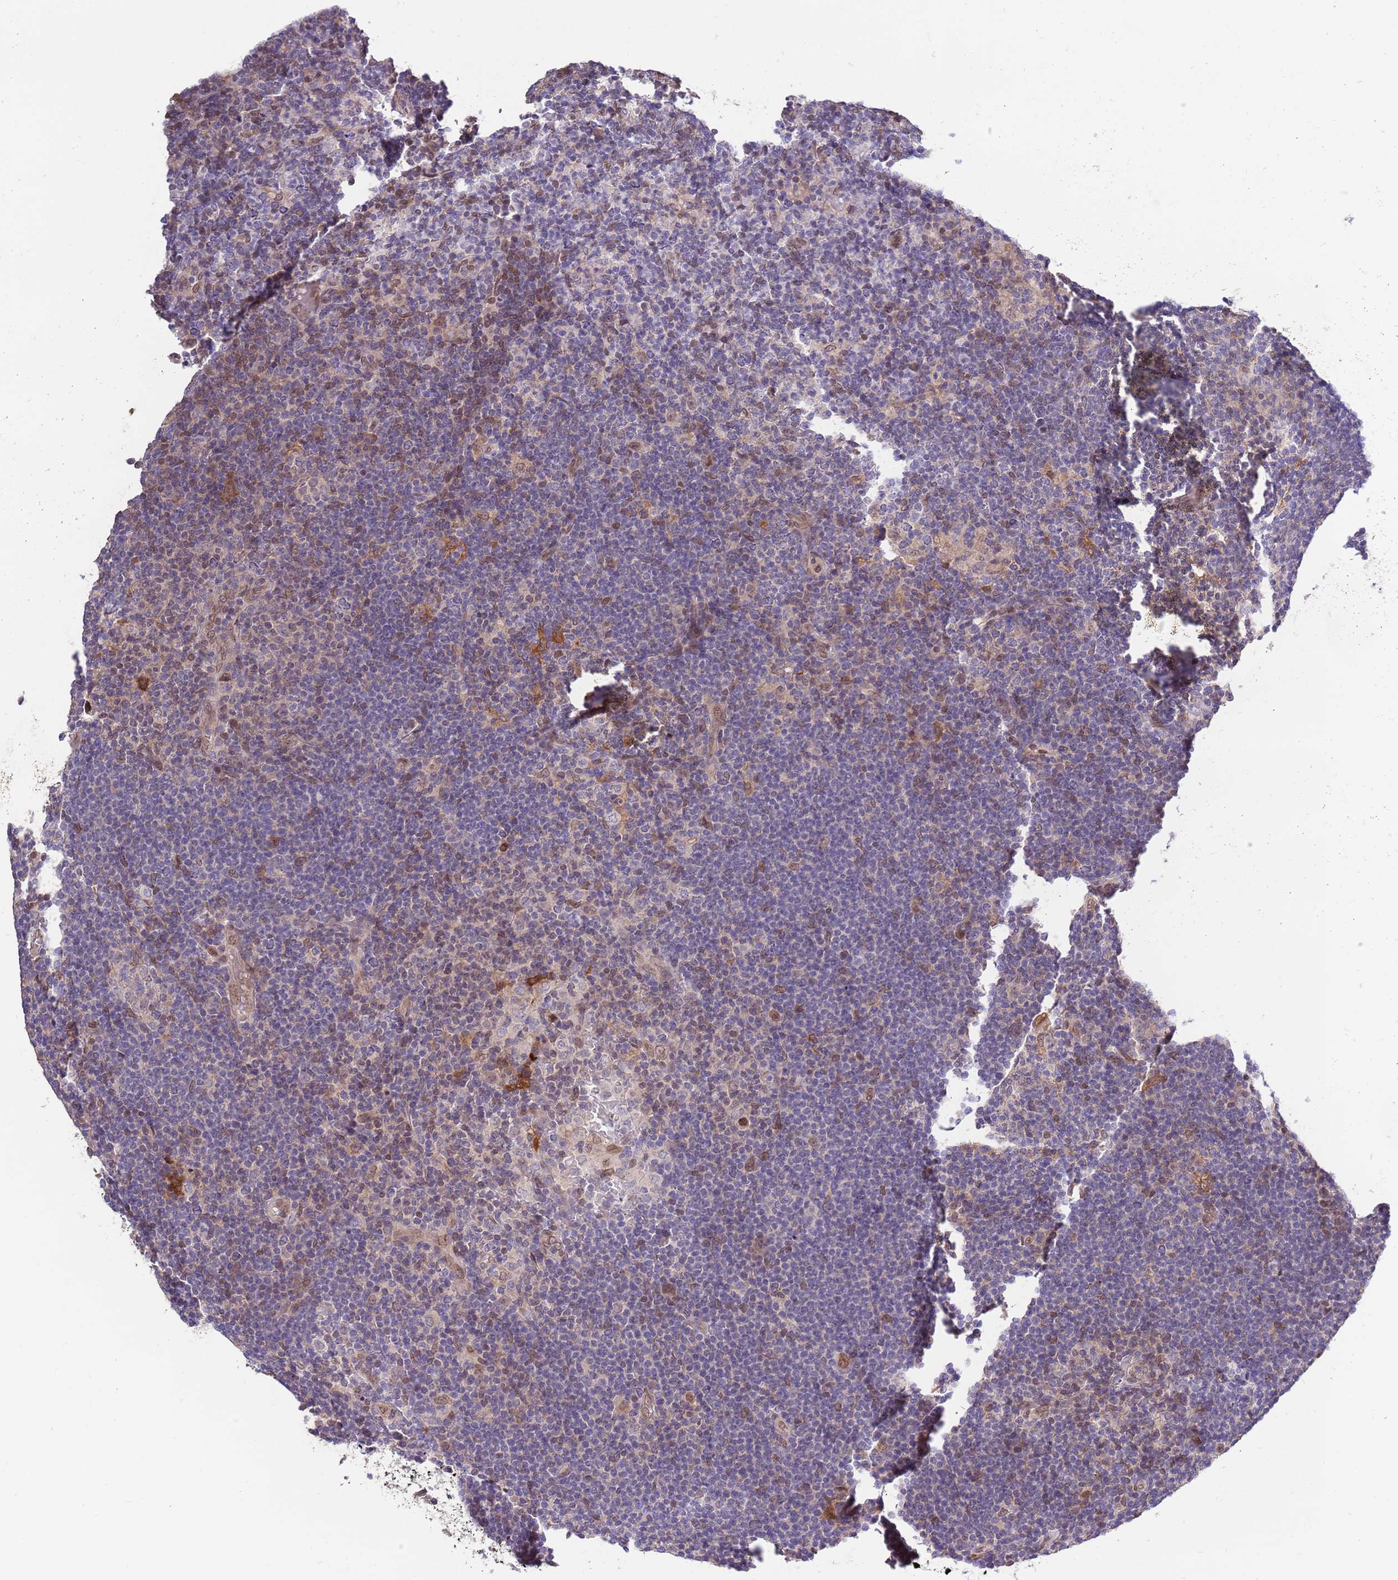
{"staining": {"intensity": "weak", "quantity": "25%-75%", "location": "nuclear"}, "tissue": "lymphoma", "cell_type": "Tumor cells", "image_type": "cancer", "snomed": [{"axis": "morphology", "description": "Hodgkin's disease, NOS"}, {"axis": "topography", "description": "Lymph node"}], "caption": "Protein staining demonstrates weak nuclear expression in approximately 25%-75% of tumor cells in lymphoma. Nuclei are stained in blue.", "gene": "ZNF665", "patient": {"sex": "female", "age": 57}}